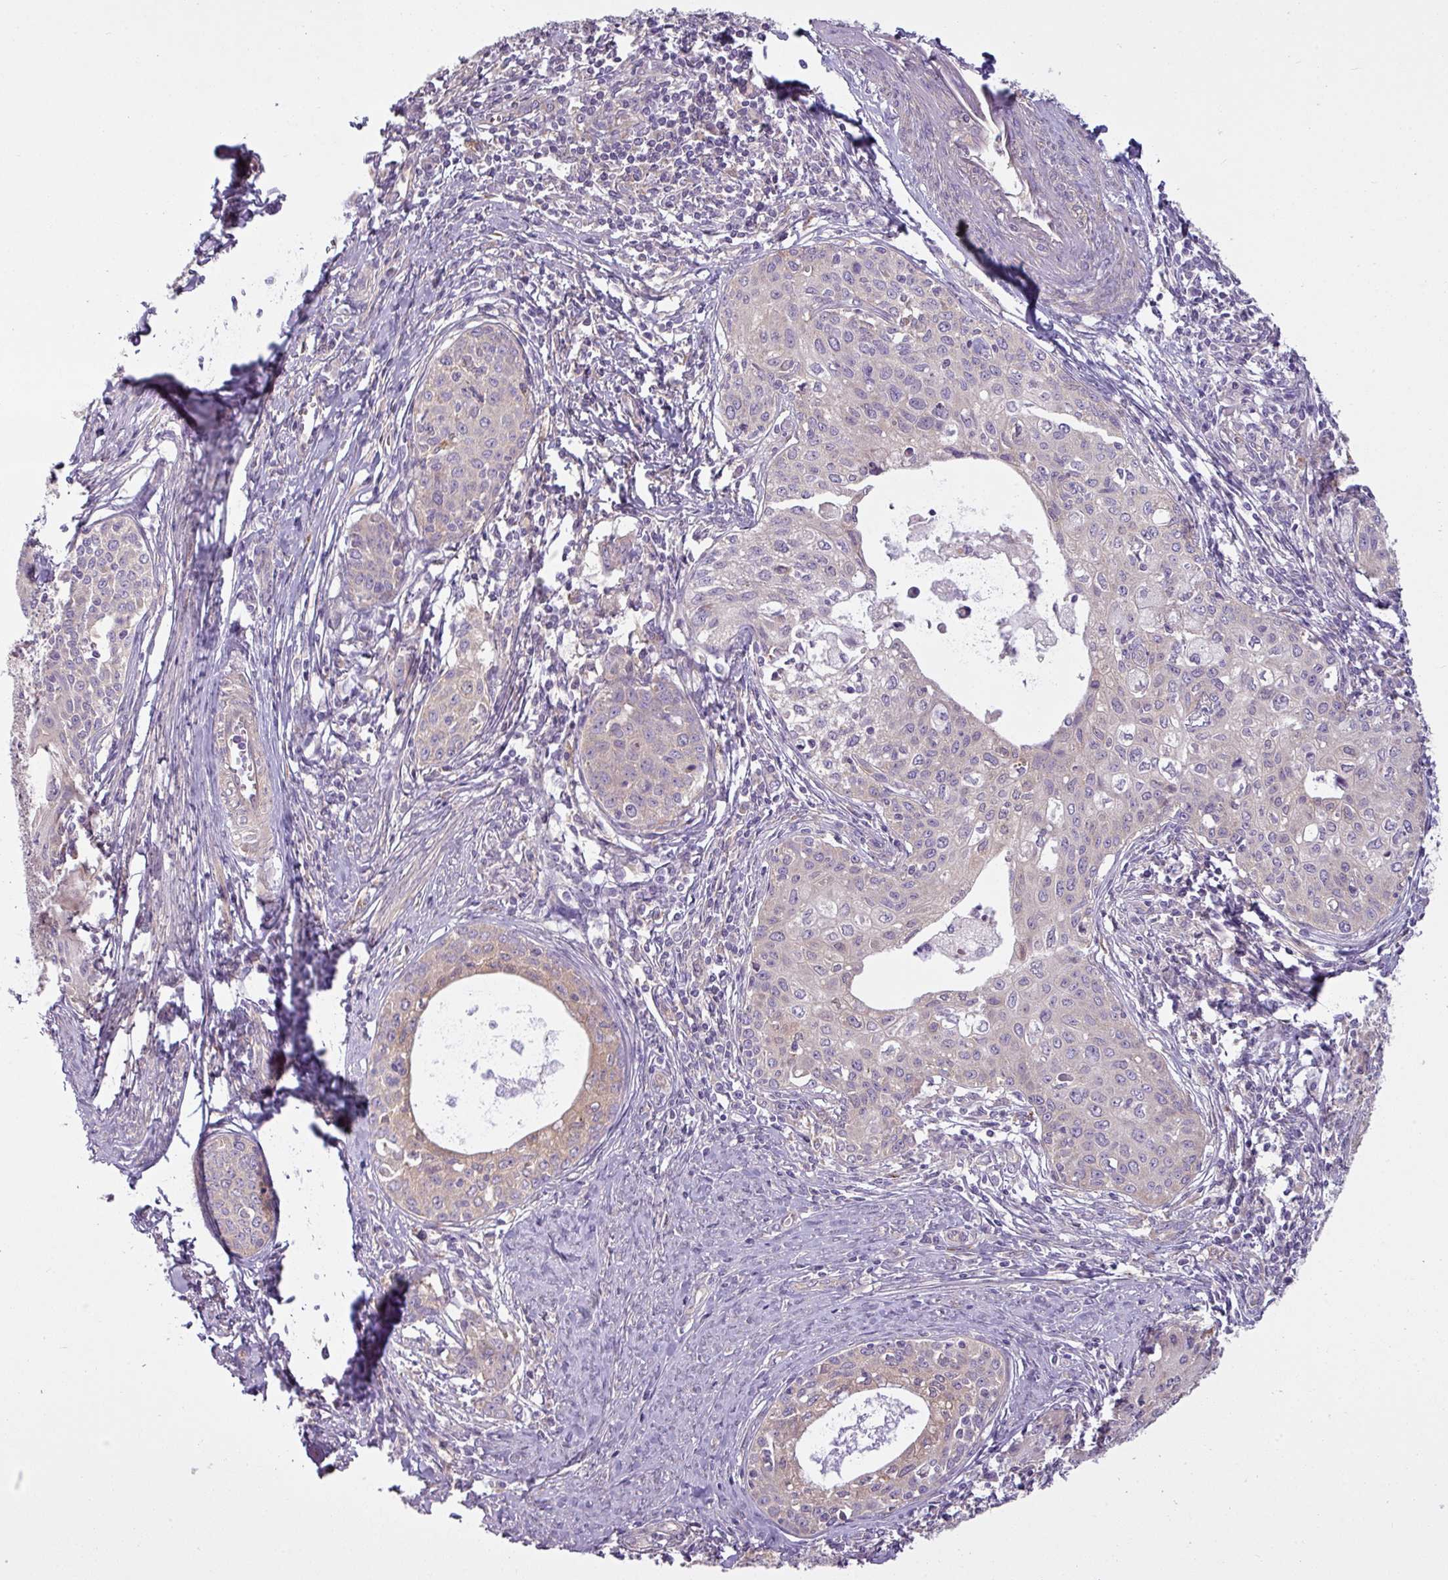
{"staining": {"intensity": "weak", "quantity": "<25%", "location": "cytoplasmic/membranous"}, "tissue": "cervical cancer", "cell_type": "Tumor cells", "image_type": "cancer", "snomed": [{"axis": "morphology", "description": "Squamous cell carcinoma, NOS"}, {"axis": "morphology", "description": "Adenocarcinoma, NOS"}, {"axis": "topography", "description": "Cervix"}], "caption": "This is an immunohistochemistry (IHC) photomicrograph of cervical squamous cell carcinoma. There is no positivity in tumor cells.", "gene": "CAMK2B", "patient": {"sex": "female", "age": 52}}